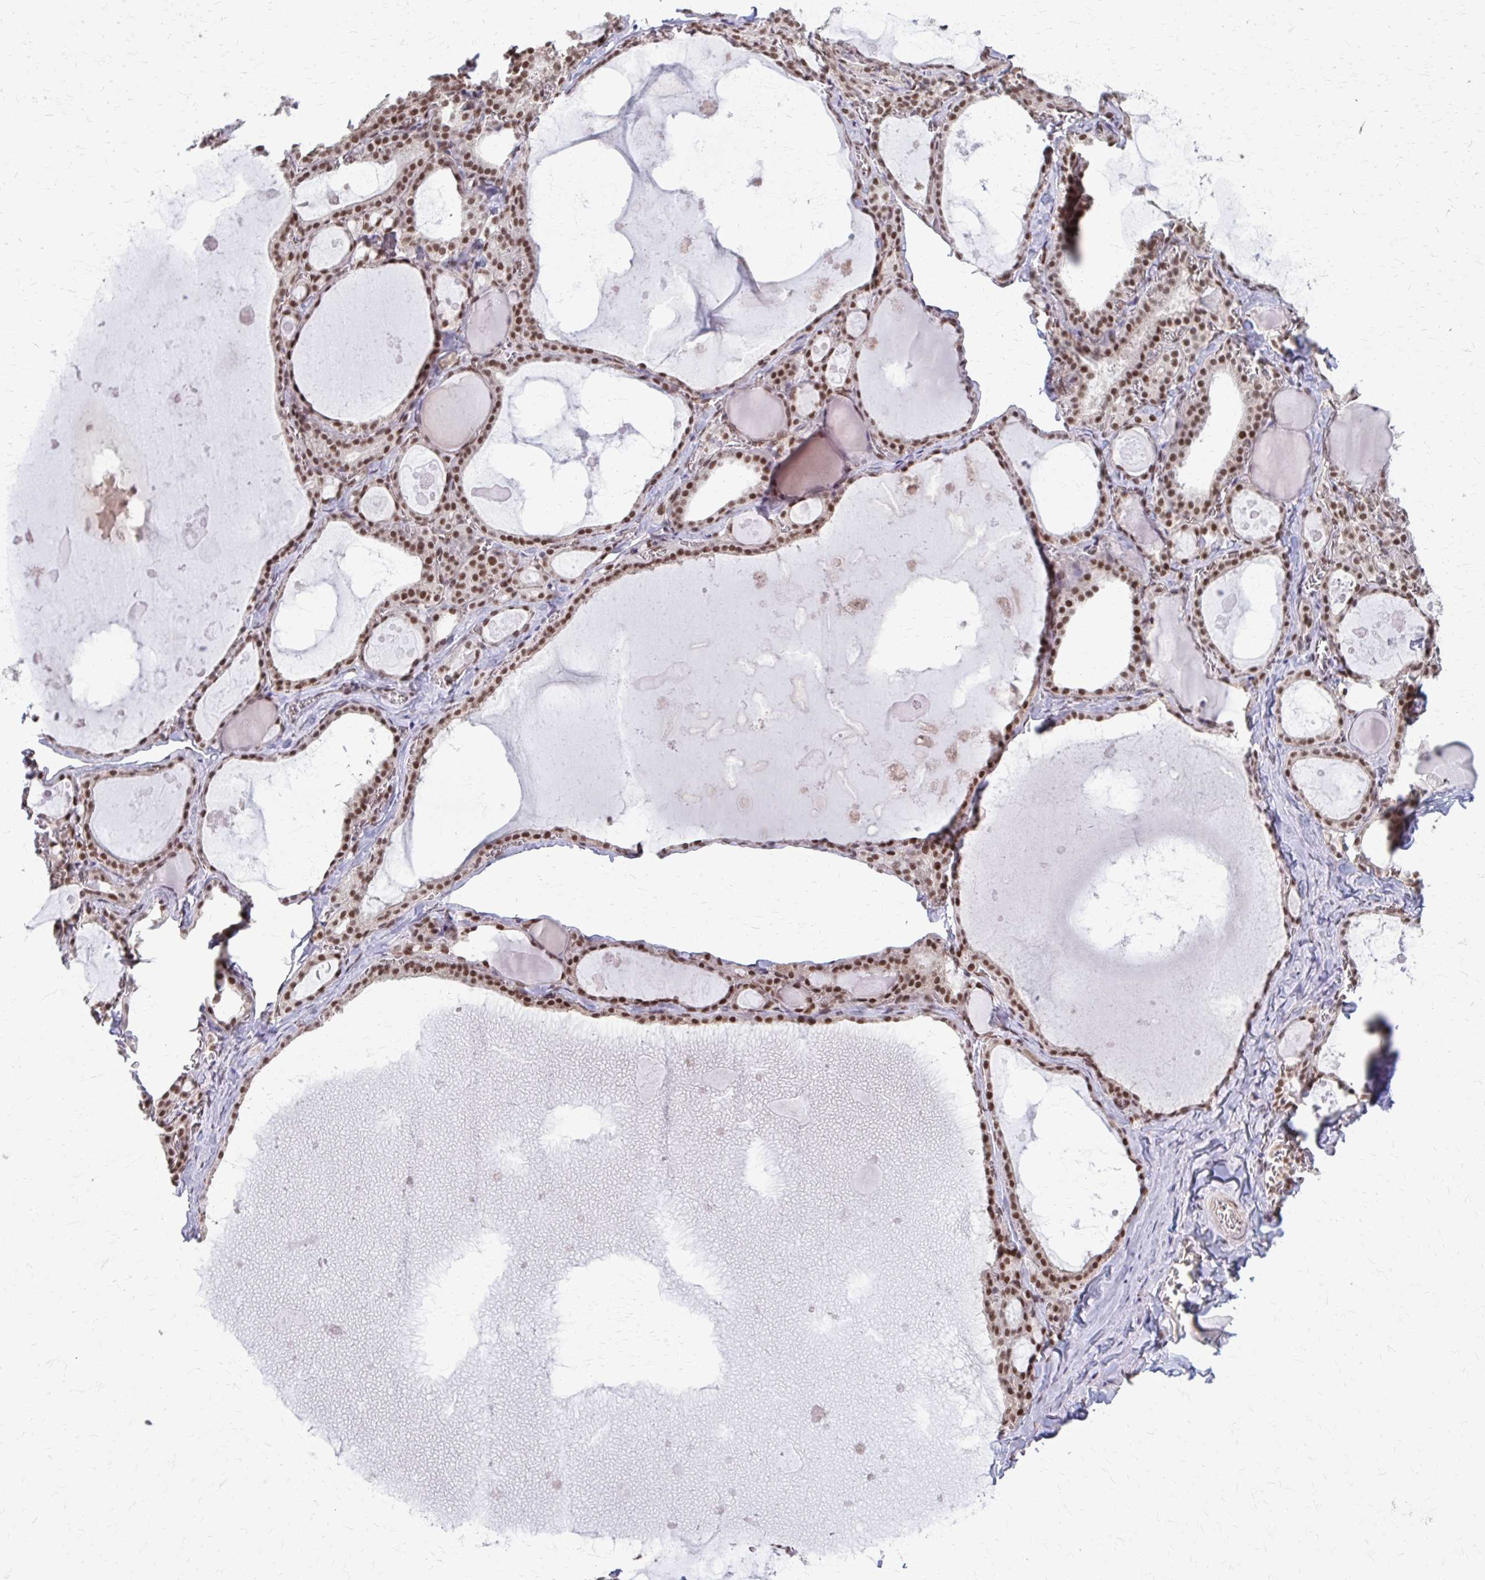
{"staining": {"intensity": "strong", "quantity": ">75%", "location": "nuclear"}, "tissue": "thyroid gland", "cell_type": "Glandular cells", "image_type": "normal", "snomed": [{"axis": "morphology", "description": "Normal tissue, NOS"}, {"axis": "topography", "description": "Thyroid gland"}], "caption": "Immunohistochemical staining of unremarkable human thyroid gland shows strong nuclear protein positivity in approximately >75% of glandular cells. (DAB = brown stain, brightfield microscopy at high magnification).", "gene": "TTF1", "patient": {"sex": "male", "age": 56}}